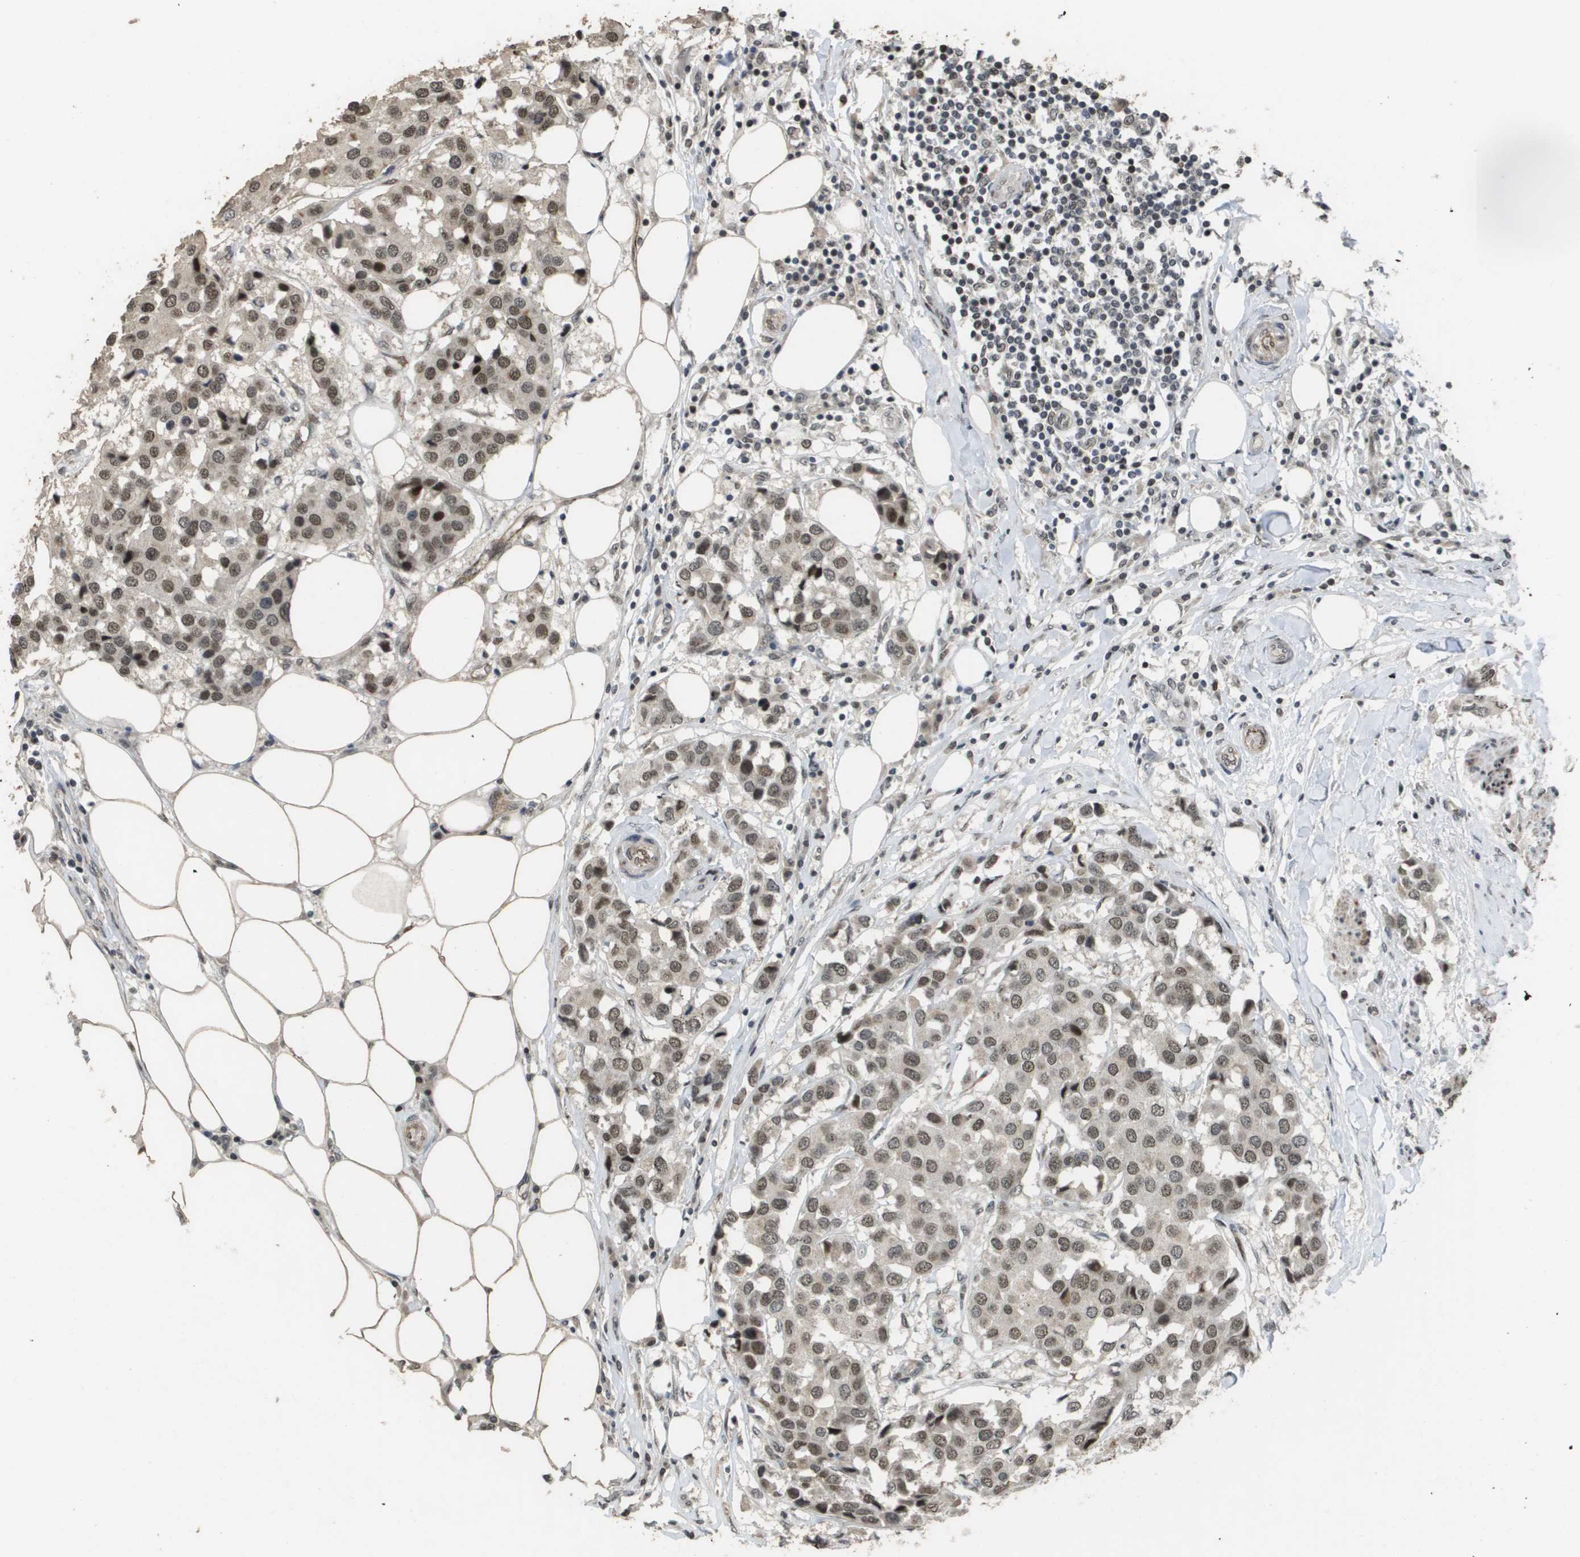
{"staining": {"intensity": "moderate", "quantity": ">75%", "location": "nuclear"}, "tissue": "breast cancer", "cell_type": "Tumor cells", "image_type": "cancer", "snomed": [{"axis": "morphology", "description": "Duct carcinoma"}, {"axis": "topography", "description": "Breast"}], "caption": "Approximately >75% of tumor cells in infiltrating ductal carcinoma (breast) reveal moderate nuclear protein expression as visualized by brown immunohistochemical staining.", "gene": "KAT5", "patient": {"sex": "female", "age": 80}}